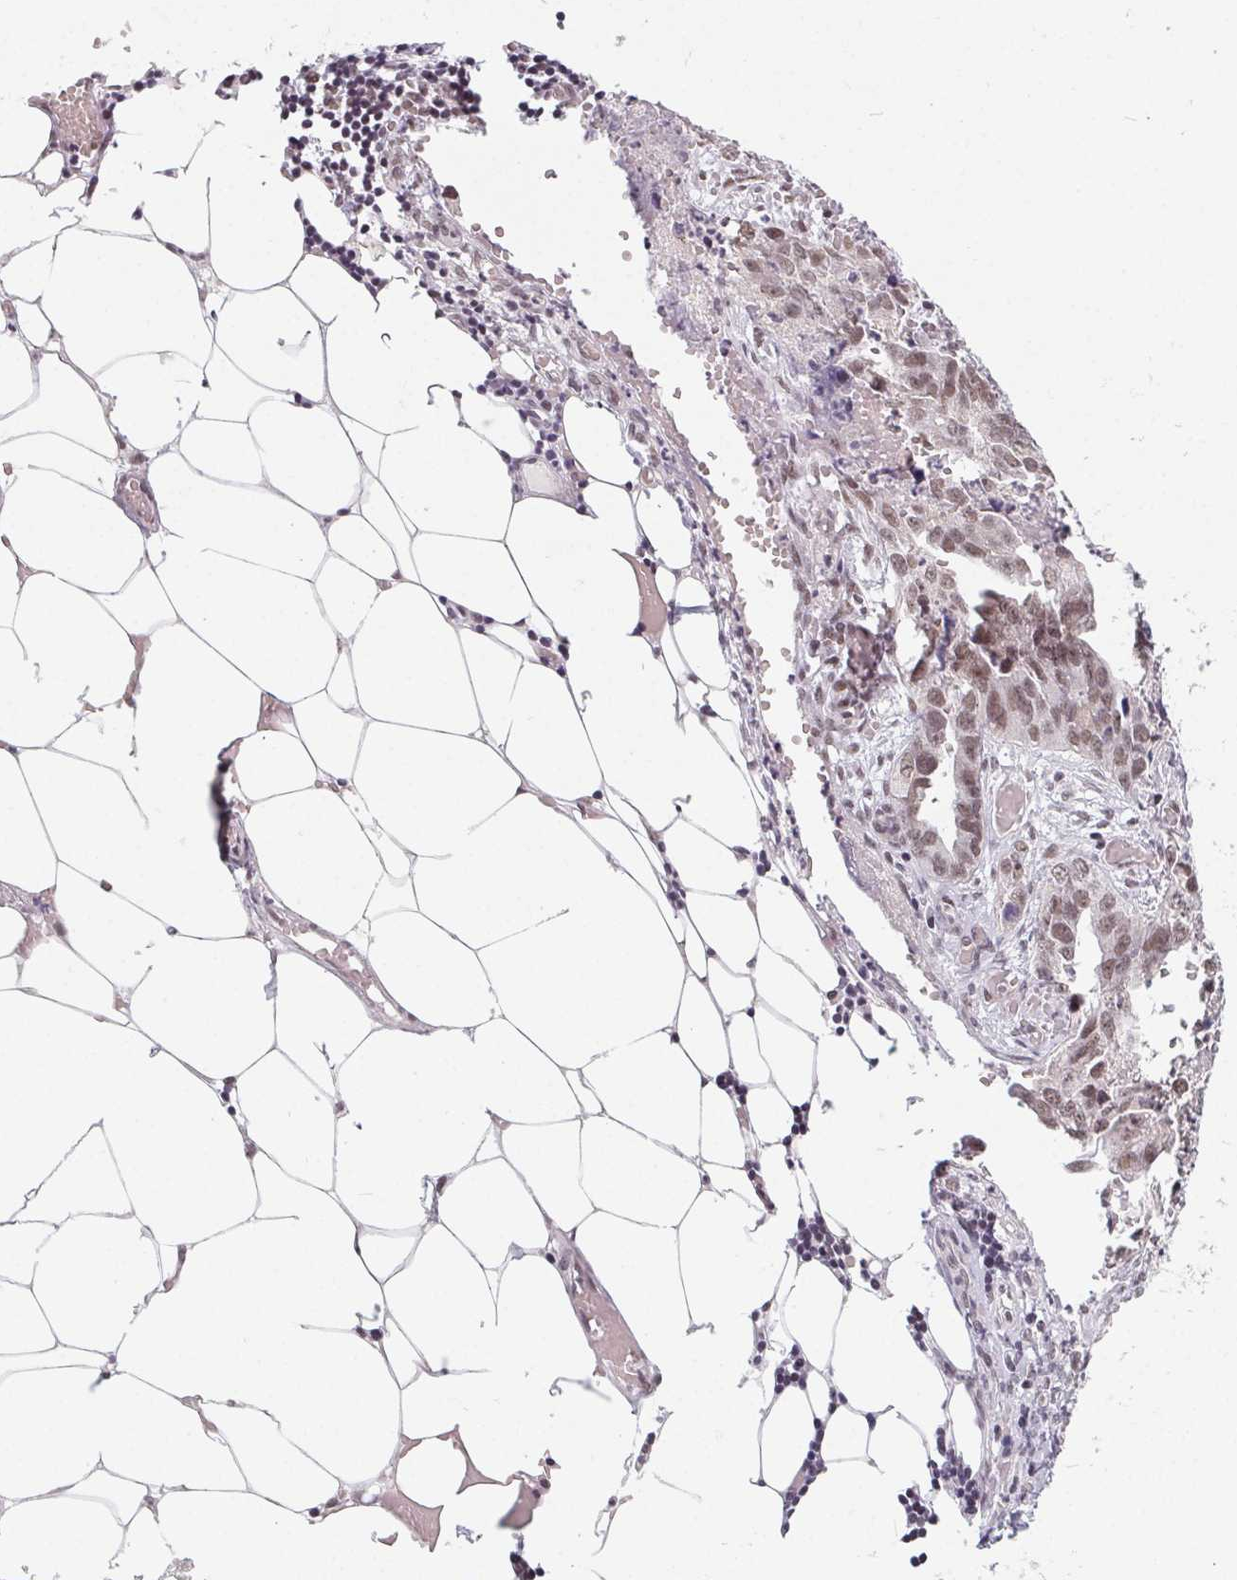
{"staining": {"intensity": "moderate", "quantity": ">75%", "location": "nuclear"}, "tissue": "ovarian cancer", "cell_type": "Tumor cells", "image_type": "cancer", "snomed": [{"axis": "morphology", "description": "Cystadenocarcinoma, serous, NOS"}, {"axis": "topography", "description": "Ovary"}], "caption": "Immunohistochemical staining of ovarian cancer demonstrates medium levels of moderate nuclear expression in approximately >75% of tumor cells.", "gene": "TCERG1", "patient": {"sex": "female", "age": 75}}